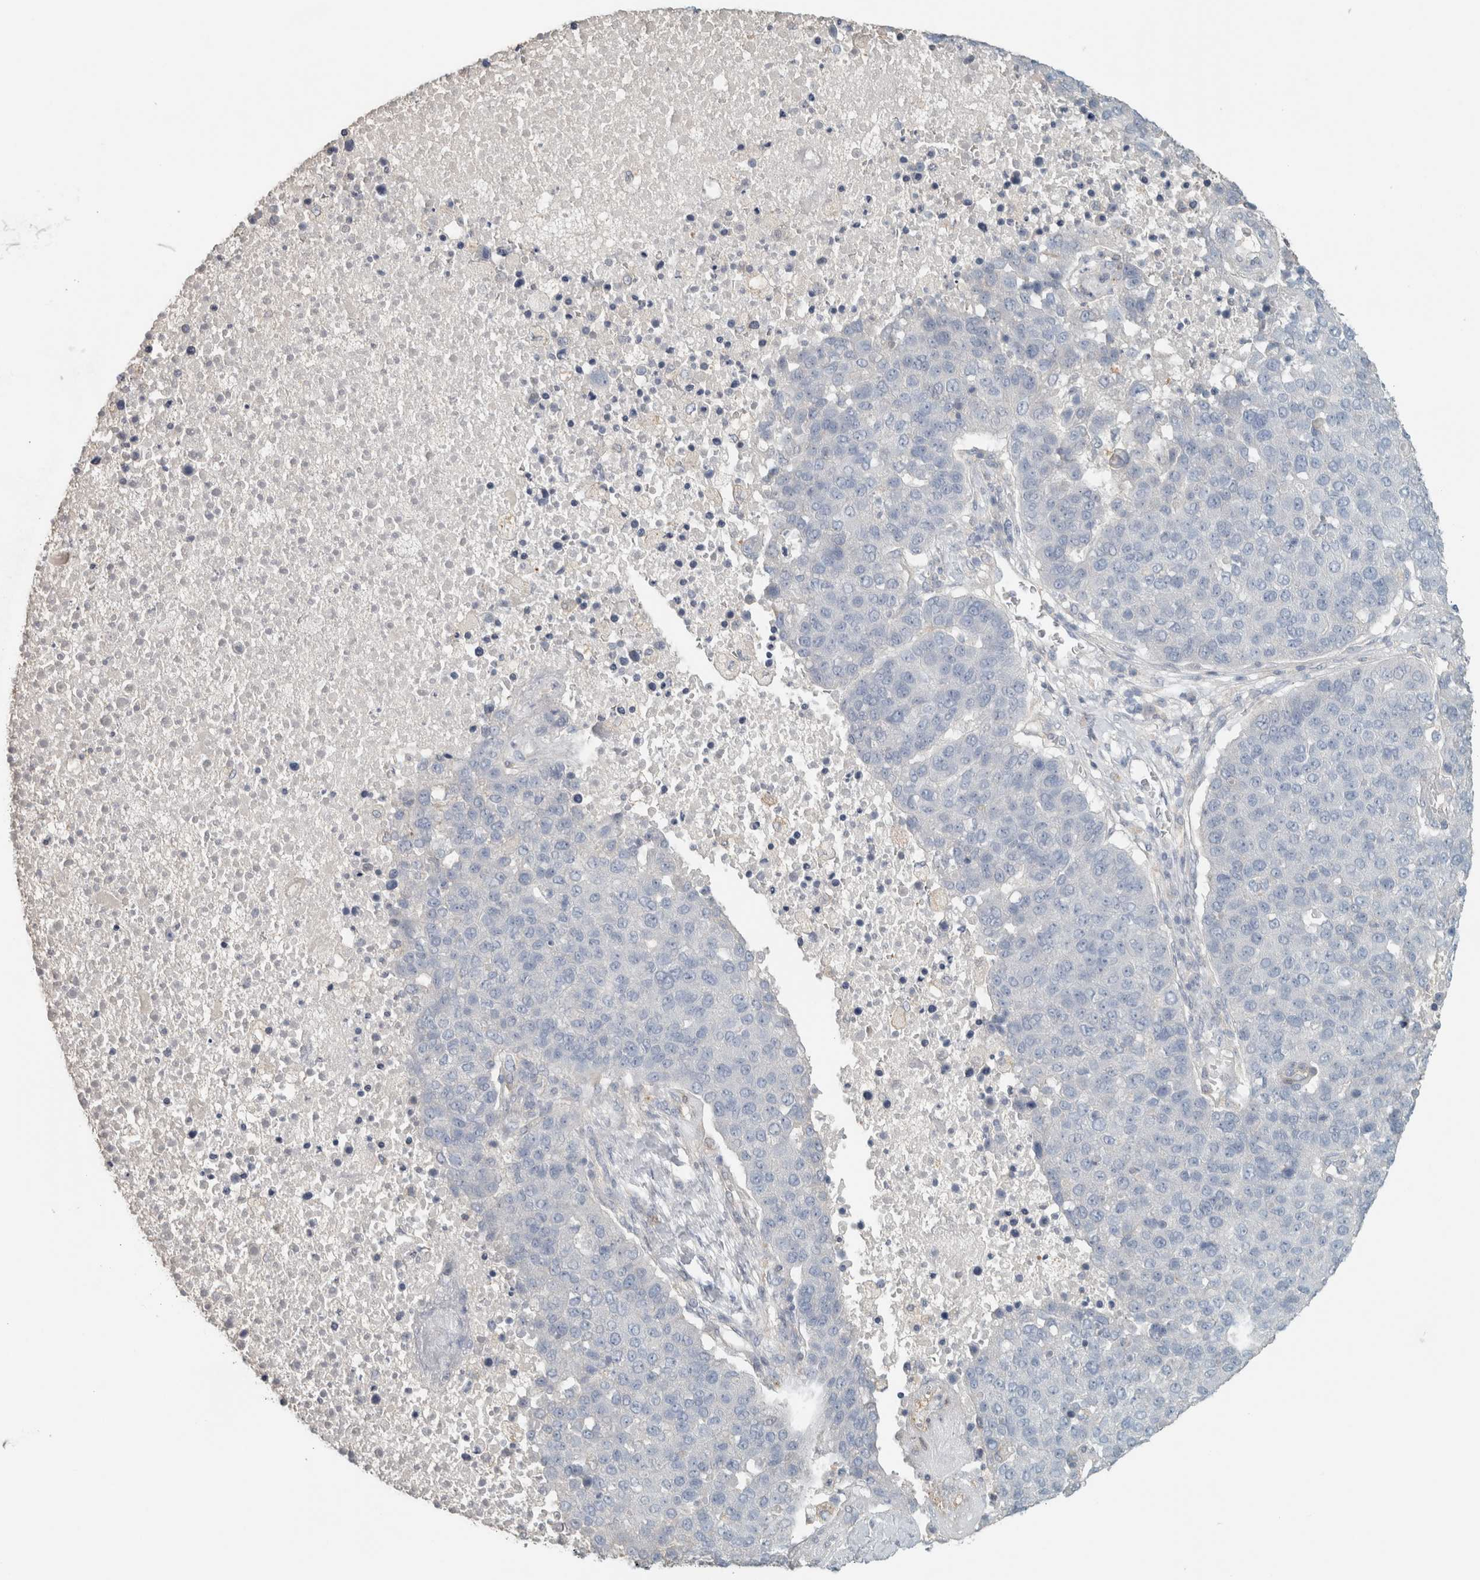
{"staining": {"intensity": "negative", "quantity": "none", "location": "none"}, "tissue": "pancreatic cancer", "cell_type": "Tumor cells", "image_type": "cancer", "snomed": [{"axis": "morphology", "description": "Adenocarcinoma, NOS"}, {"axis": "topography", "description": "Pancreas"}], "caption": "Tumor cells are negative for protein expression in human adenocarcinoma (pancreatic).", "gene": "SCIN", "patient": {"sex": "female", "age": 61}}